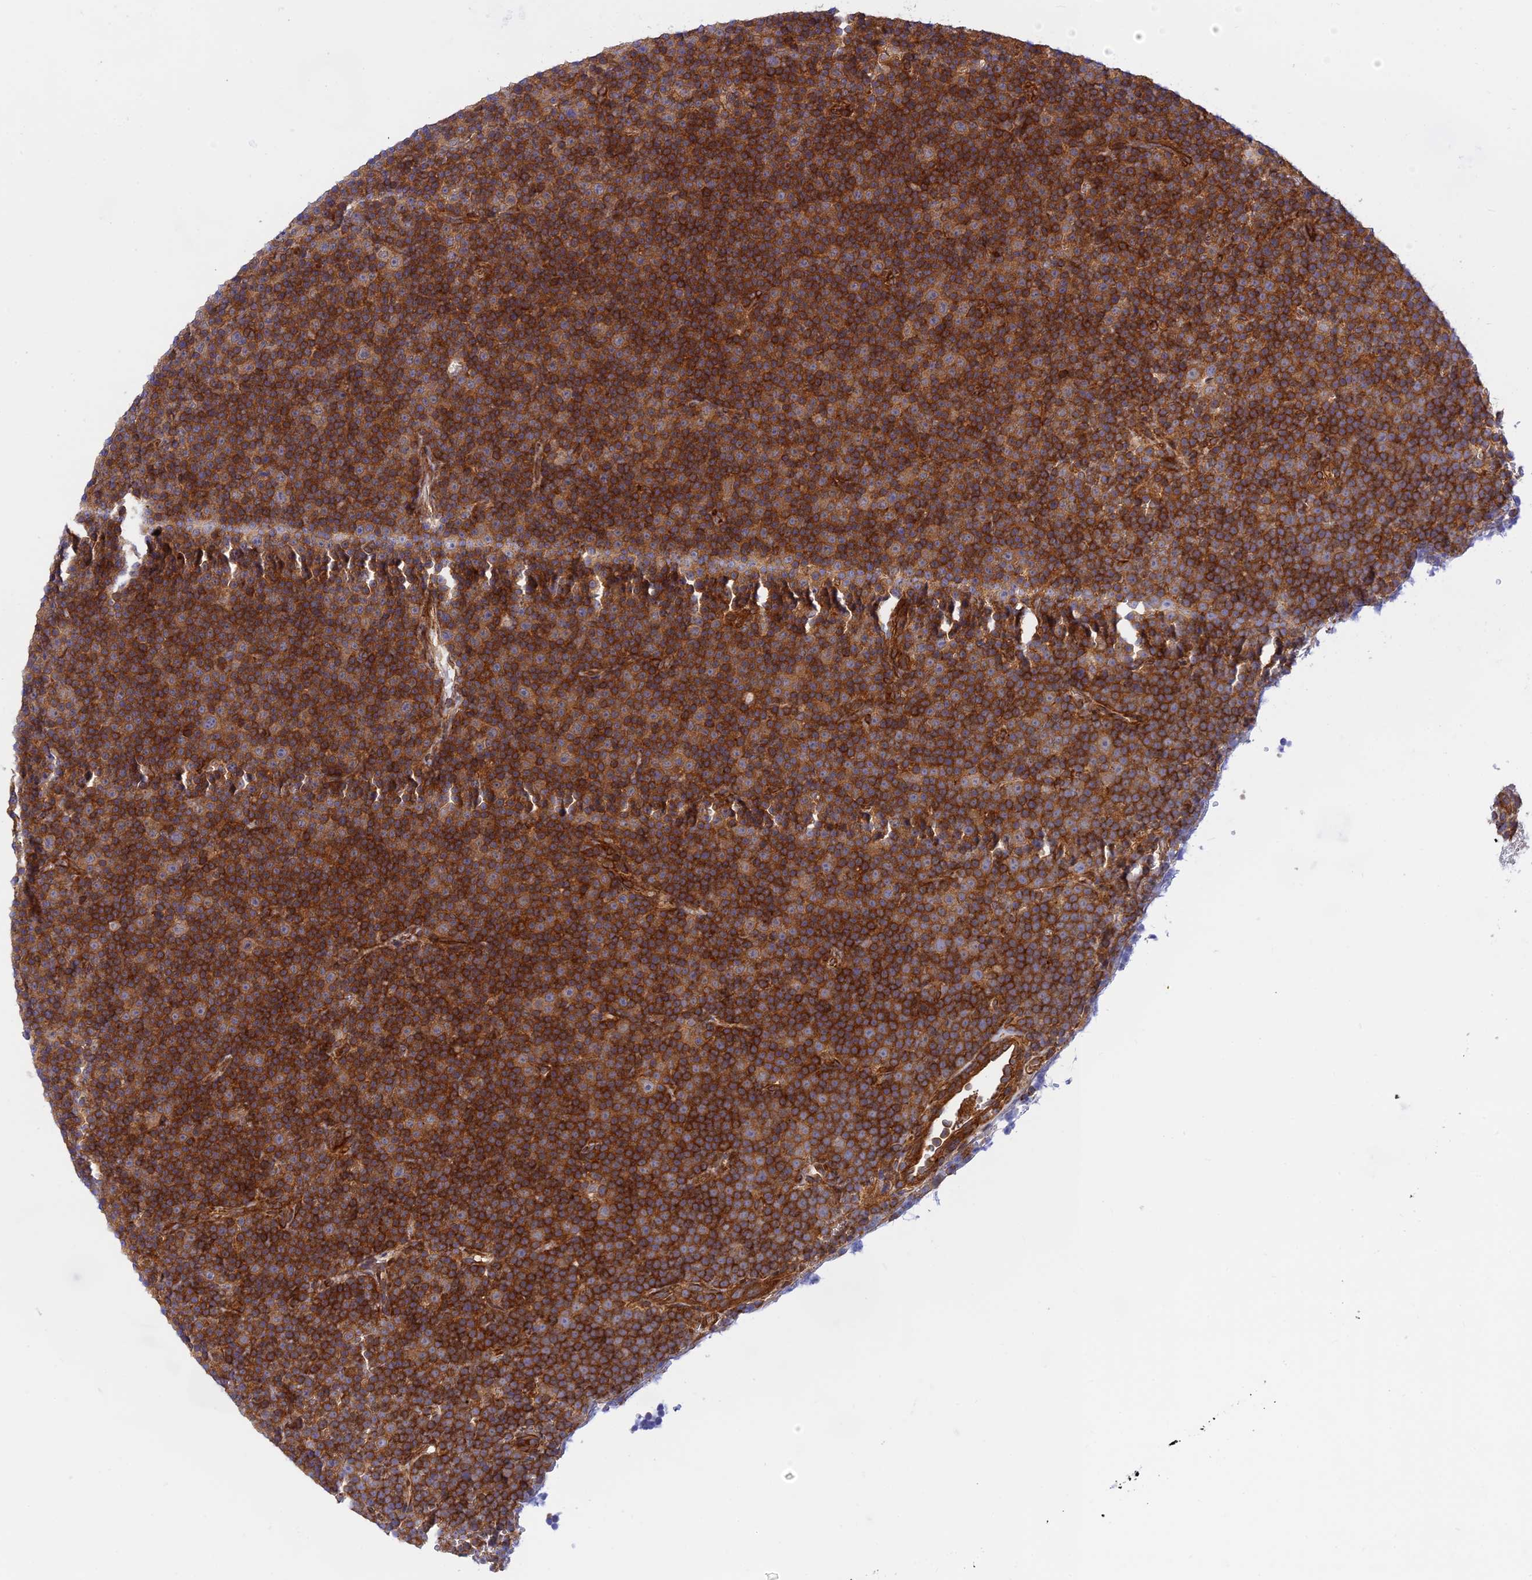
{"staining": {"intensity": "strong", "quantity": ">75%", "location": "cytoplasmic/membranous"}, "tissue": "lymphoma", "cell_type": "Tumor cells", "image_type": "cancer", "snomed": [{"axis": "morphology", "description": "Malignant lymphoma, non-Hodgkin's type, Low grade"}, {"axis": "topography", "description": "Lymph node"}], "caption": "Approximately >75% of tumor cells in malignant lymphoma, non-Hodgkin's type (low-grade) show strong cytoplasmic/membranous protein expression as visualized by brown immunohistochemical staining.", "gene": "EVI5L", "patient": {"sex": "female", "age": 67}}